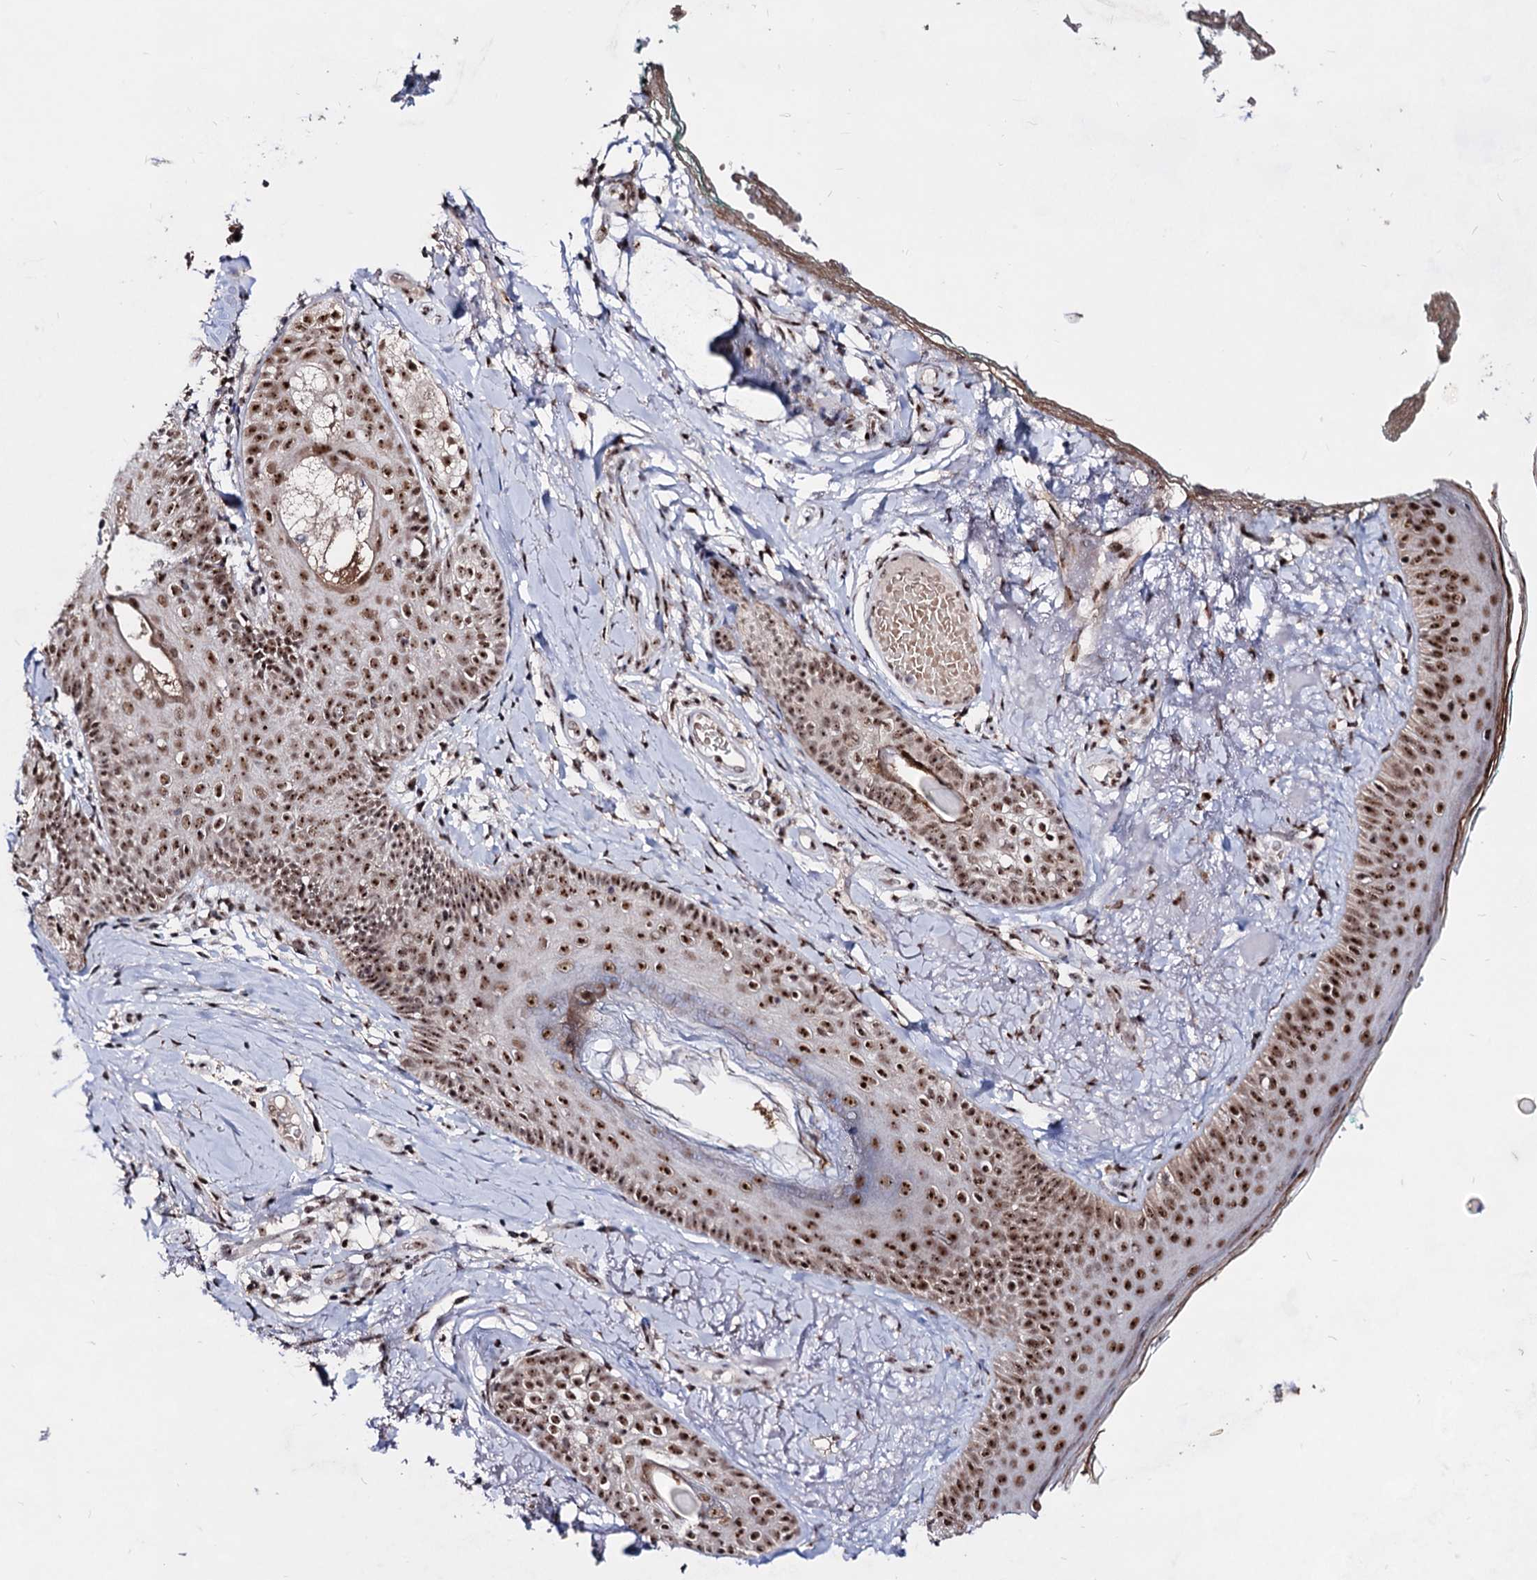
{"staining": {"intensity": "moderate", "quantity": ">75%", "location": "nuclear"}, "tissue": "skin cancer", "cell_type": "Tumor cells", "image_type": "cancer", "snomed": [{"axis": "morphology", "description": "Basal cell carcinoma"}, {"axis": "topography", "description": "Skin"}], "caption": "Basal cell carcinoma (skin) stained with immunohistochemistry (IHC) exhibits moderate nuclear expression in approximately >75% of tumor cells.", "gene": "EXOSC10", "patient": {"sex": "male", "age": 62}}